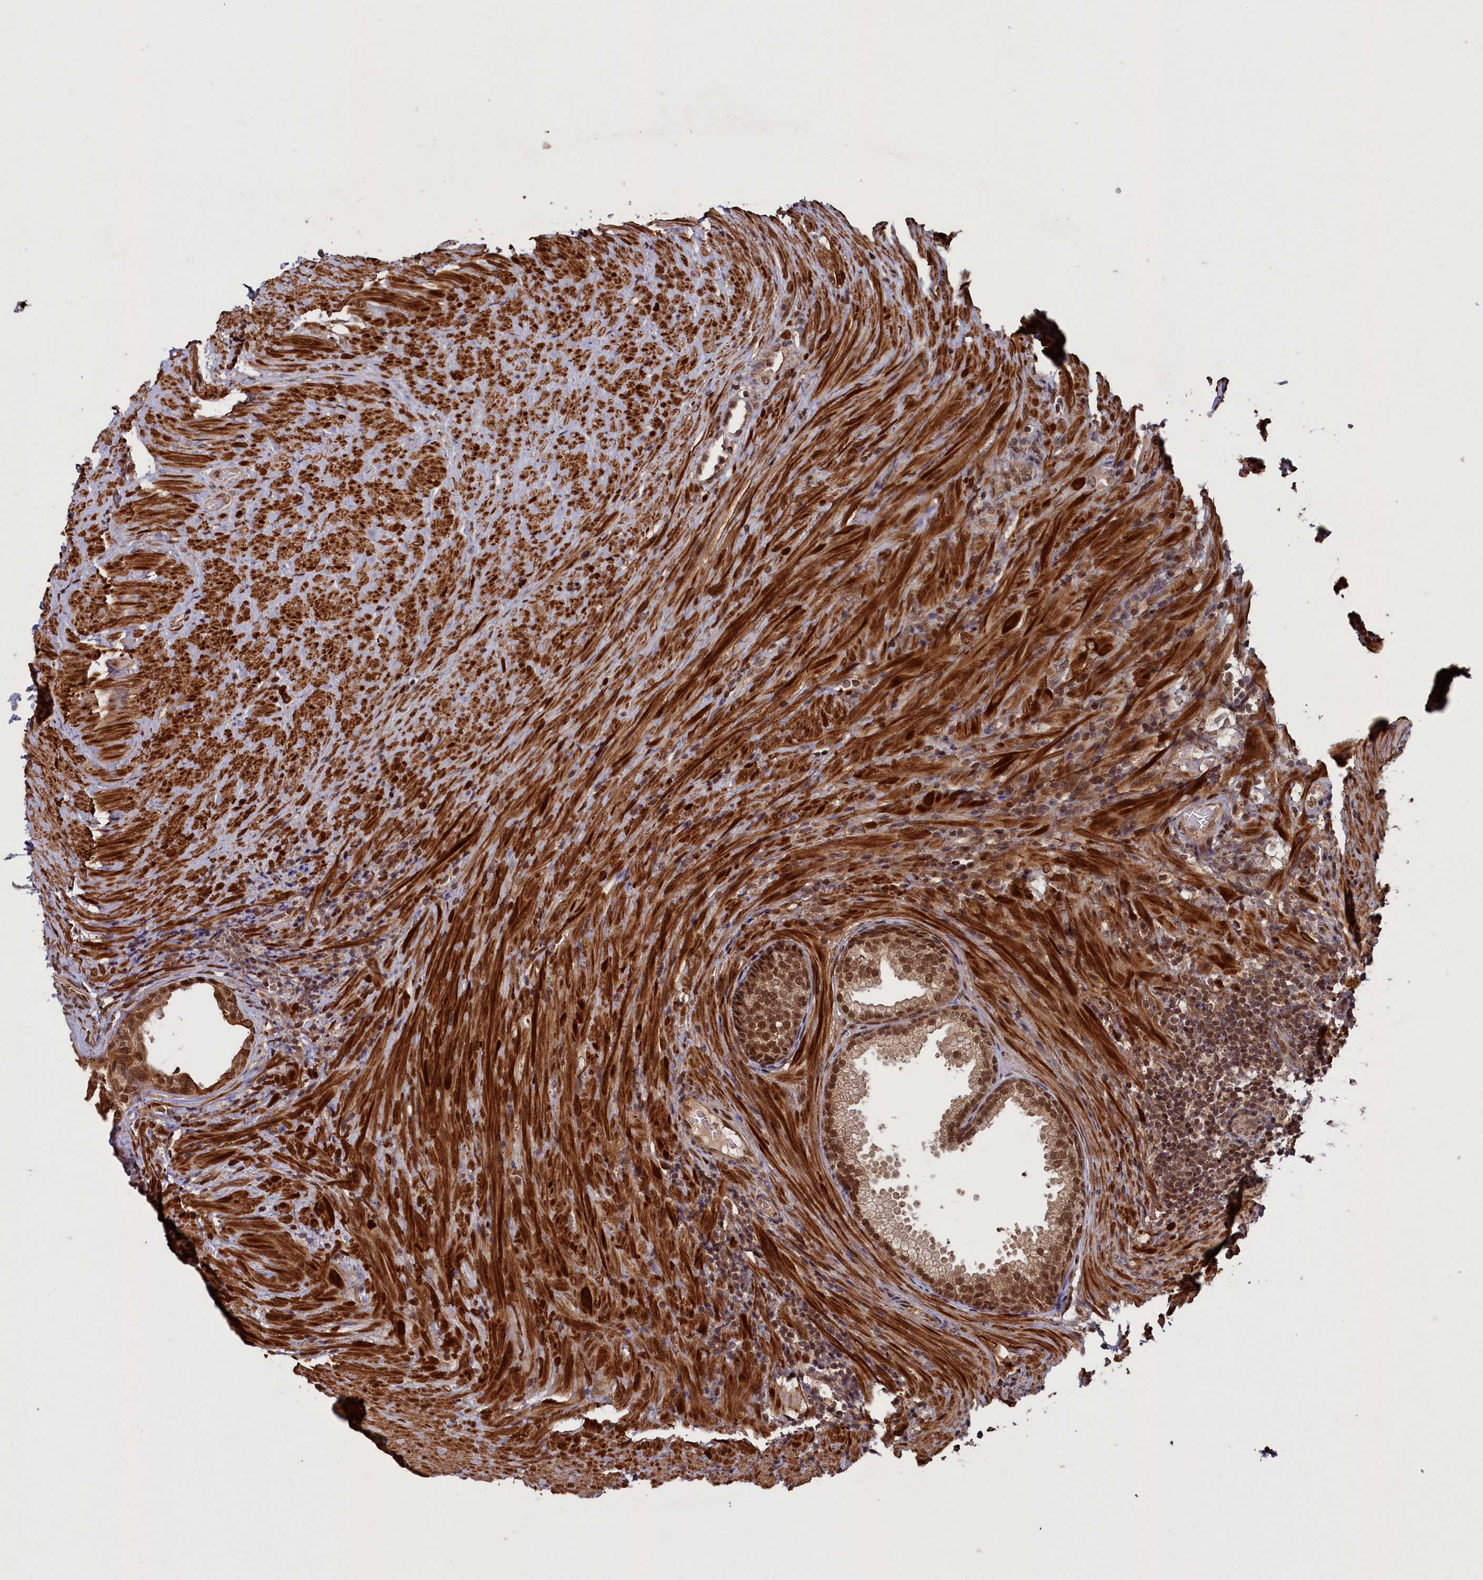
{"staining": {"intensity": "strong", "quantity": ">75%", "location": "cytoplasmic/membranous,nuclear"}, "tissue": "prostate", "cell_type": "Glandular cells", "image_type": "normal", "snomed": [{"axis": "morphology", "description": "Normal tissue, NOS"}, {"axis": "topography", "description": "Prostate"}], "caption": "The image shows immunohistochemical staining of unremarkable prostate. There is strong cytoplasmic/membranous,nuclear positivity is seen in approximately >75% of glandular cells.", "gene": "NAE1", "patient": {"sex": "male", "age": 76}}